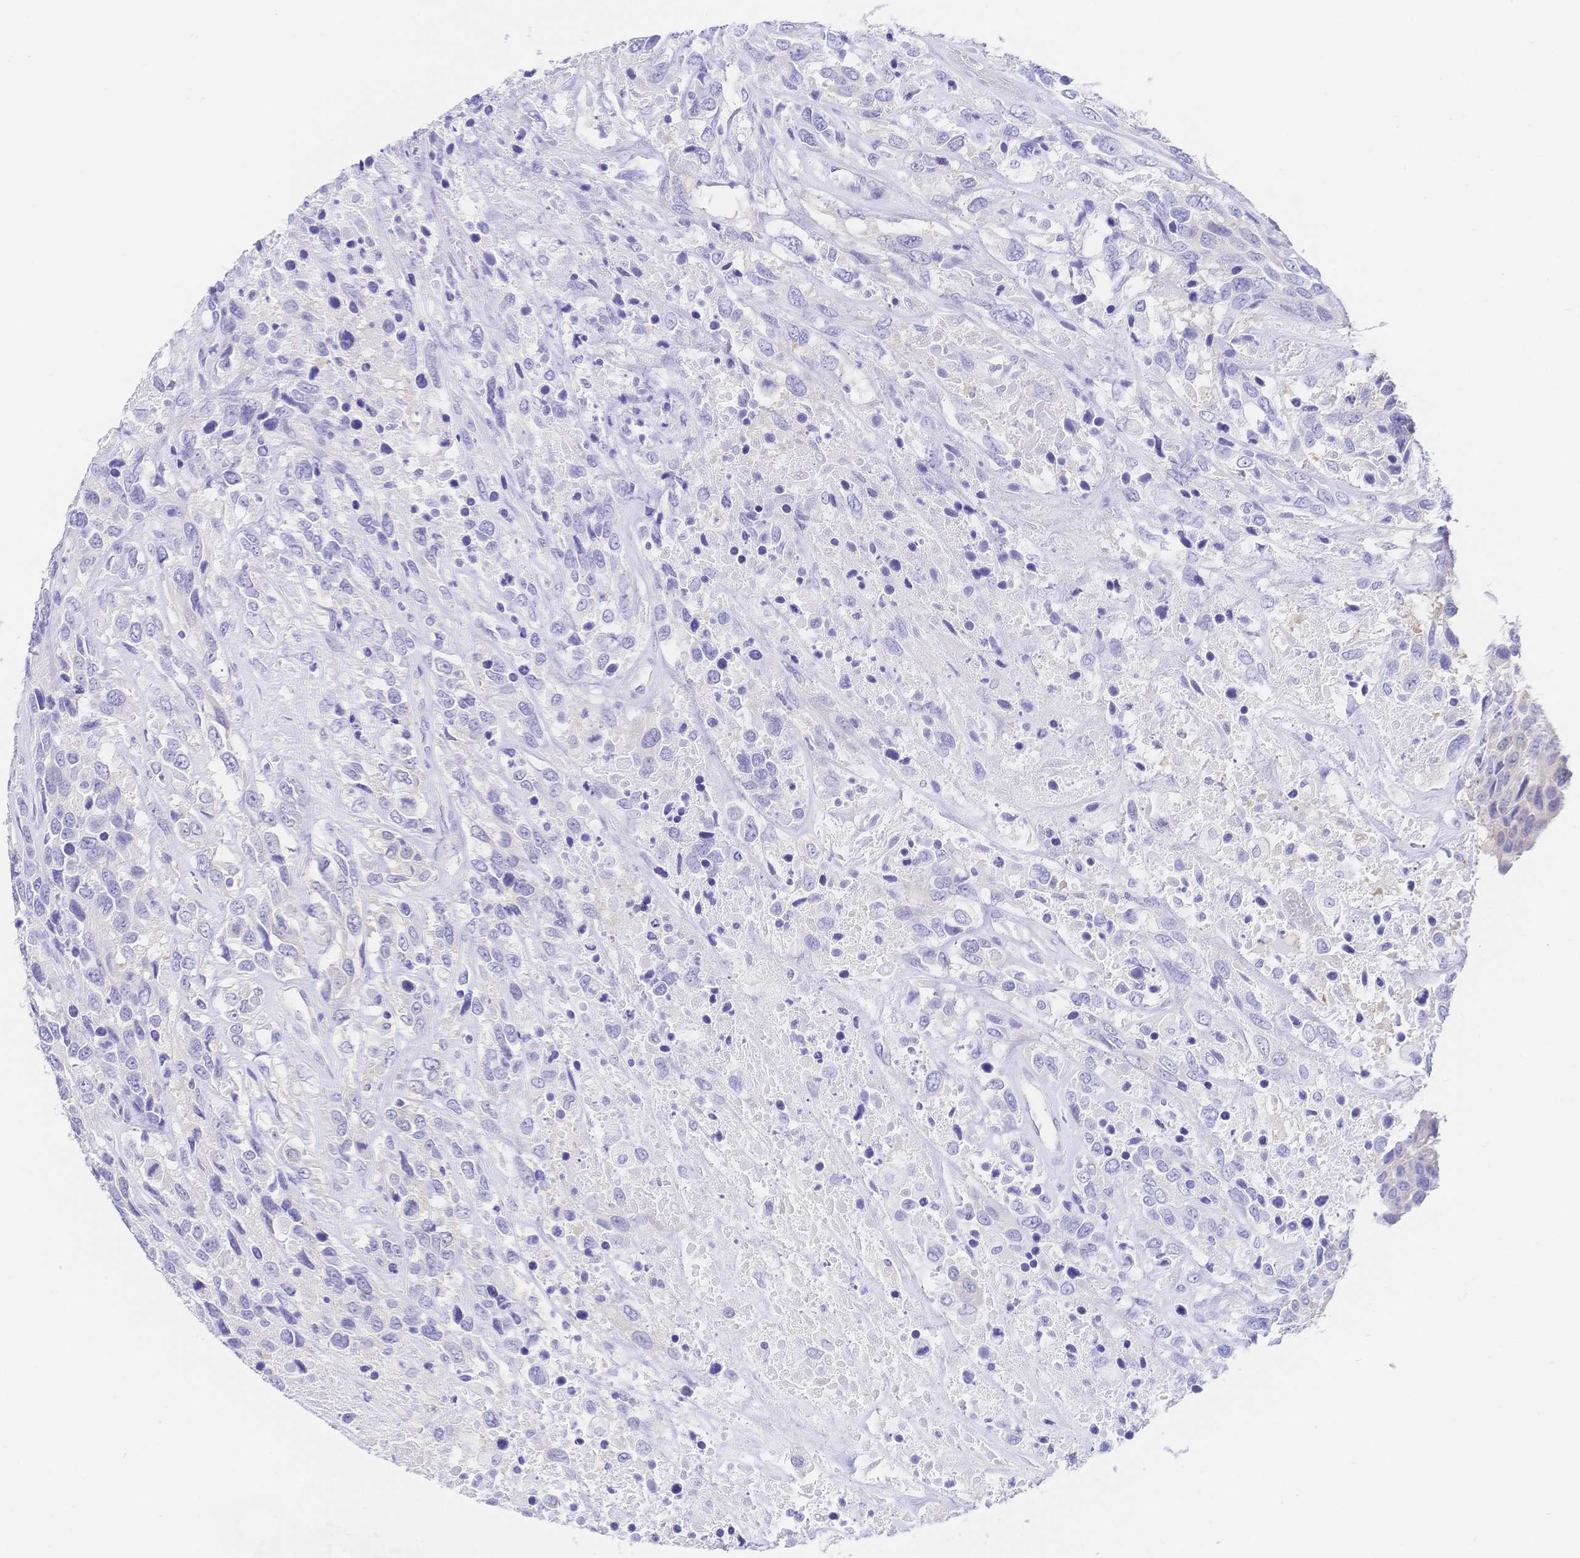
{"staining": {"intensity": "negative", "quantity": "none", "location": "none"}, "tissue": "urothelial cancer", "cell_type": "Tumor cells", "image_type": "cancer", "snomed": [{"axis": "morphology", "description": "Urothelial carcinoma, High grade"}, {"axis": "topography", "description": "Urinary bladder"}], "caption": "IHC image of neoplastic tissue: human urothelial cancer stained with DAB reveals no significant protein positivity in tumor cells. (Brightfield microscopy of DAB immunohistochemistry at high magnification).", "gene": "RRM1", "patient": {"sex": "female", "age": 70}}